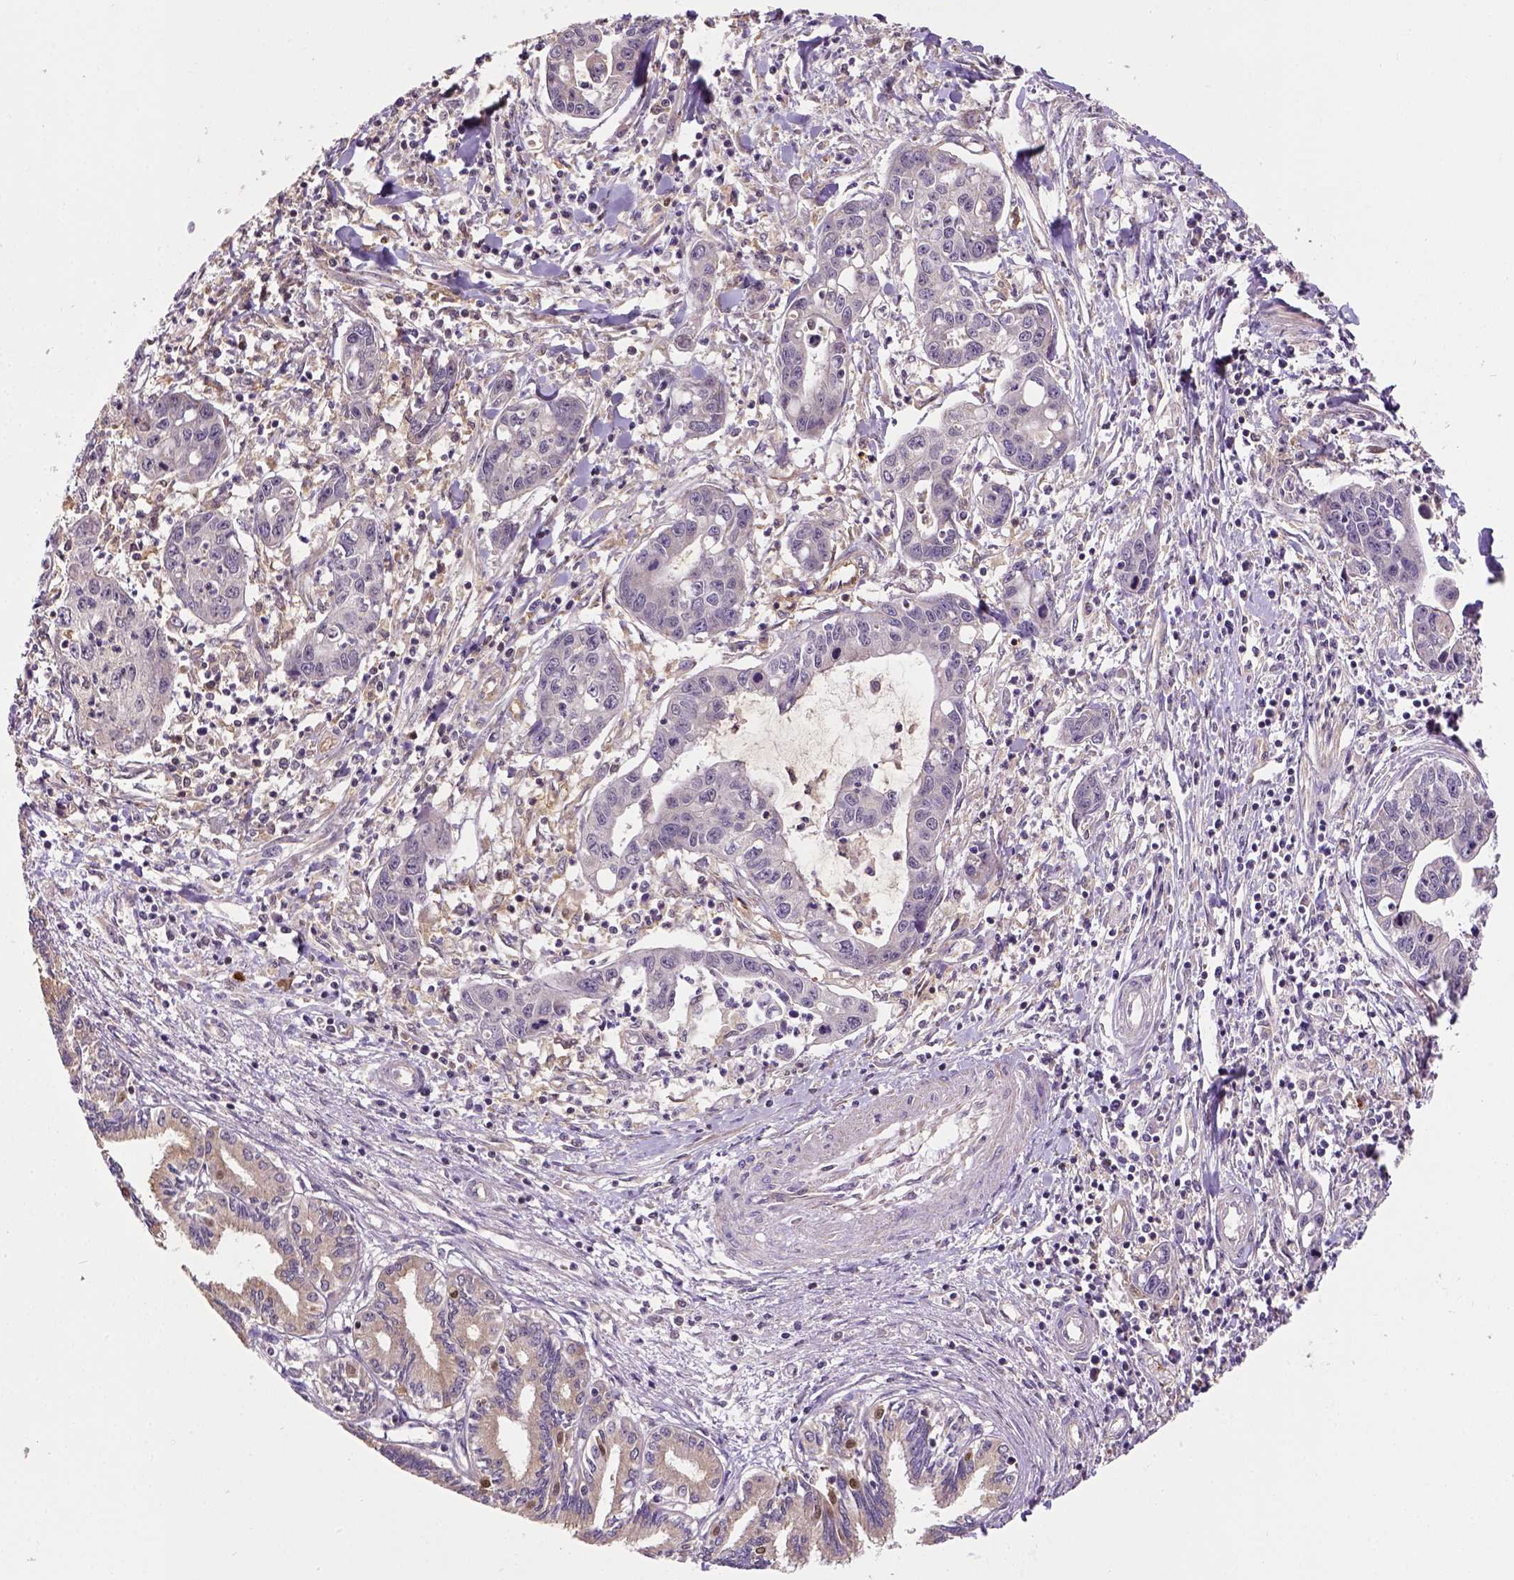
{"staining": {"intensity": "negative", "quantity": "none", "location": "none"}, "tissue": "liver cancer", "cell_type": "Tumor cells", "image_type": "cancer", "snomed": [{"axis": "morphology", "description": "Cholangiocarcinoma"}, {"axis": "topography", "description": "Liver"}], "caption": "An IHC photomicrograph of cholangiocarcinoma (liver) is shown. There is no staining in tumor cells of cholangiocarcinoma (liver).", "gene": "MATK", "patient": {"sex": "male", "age": 58}}